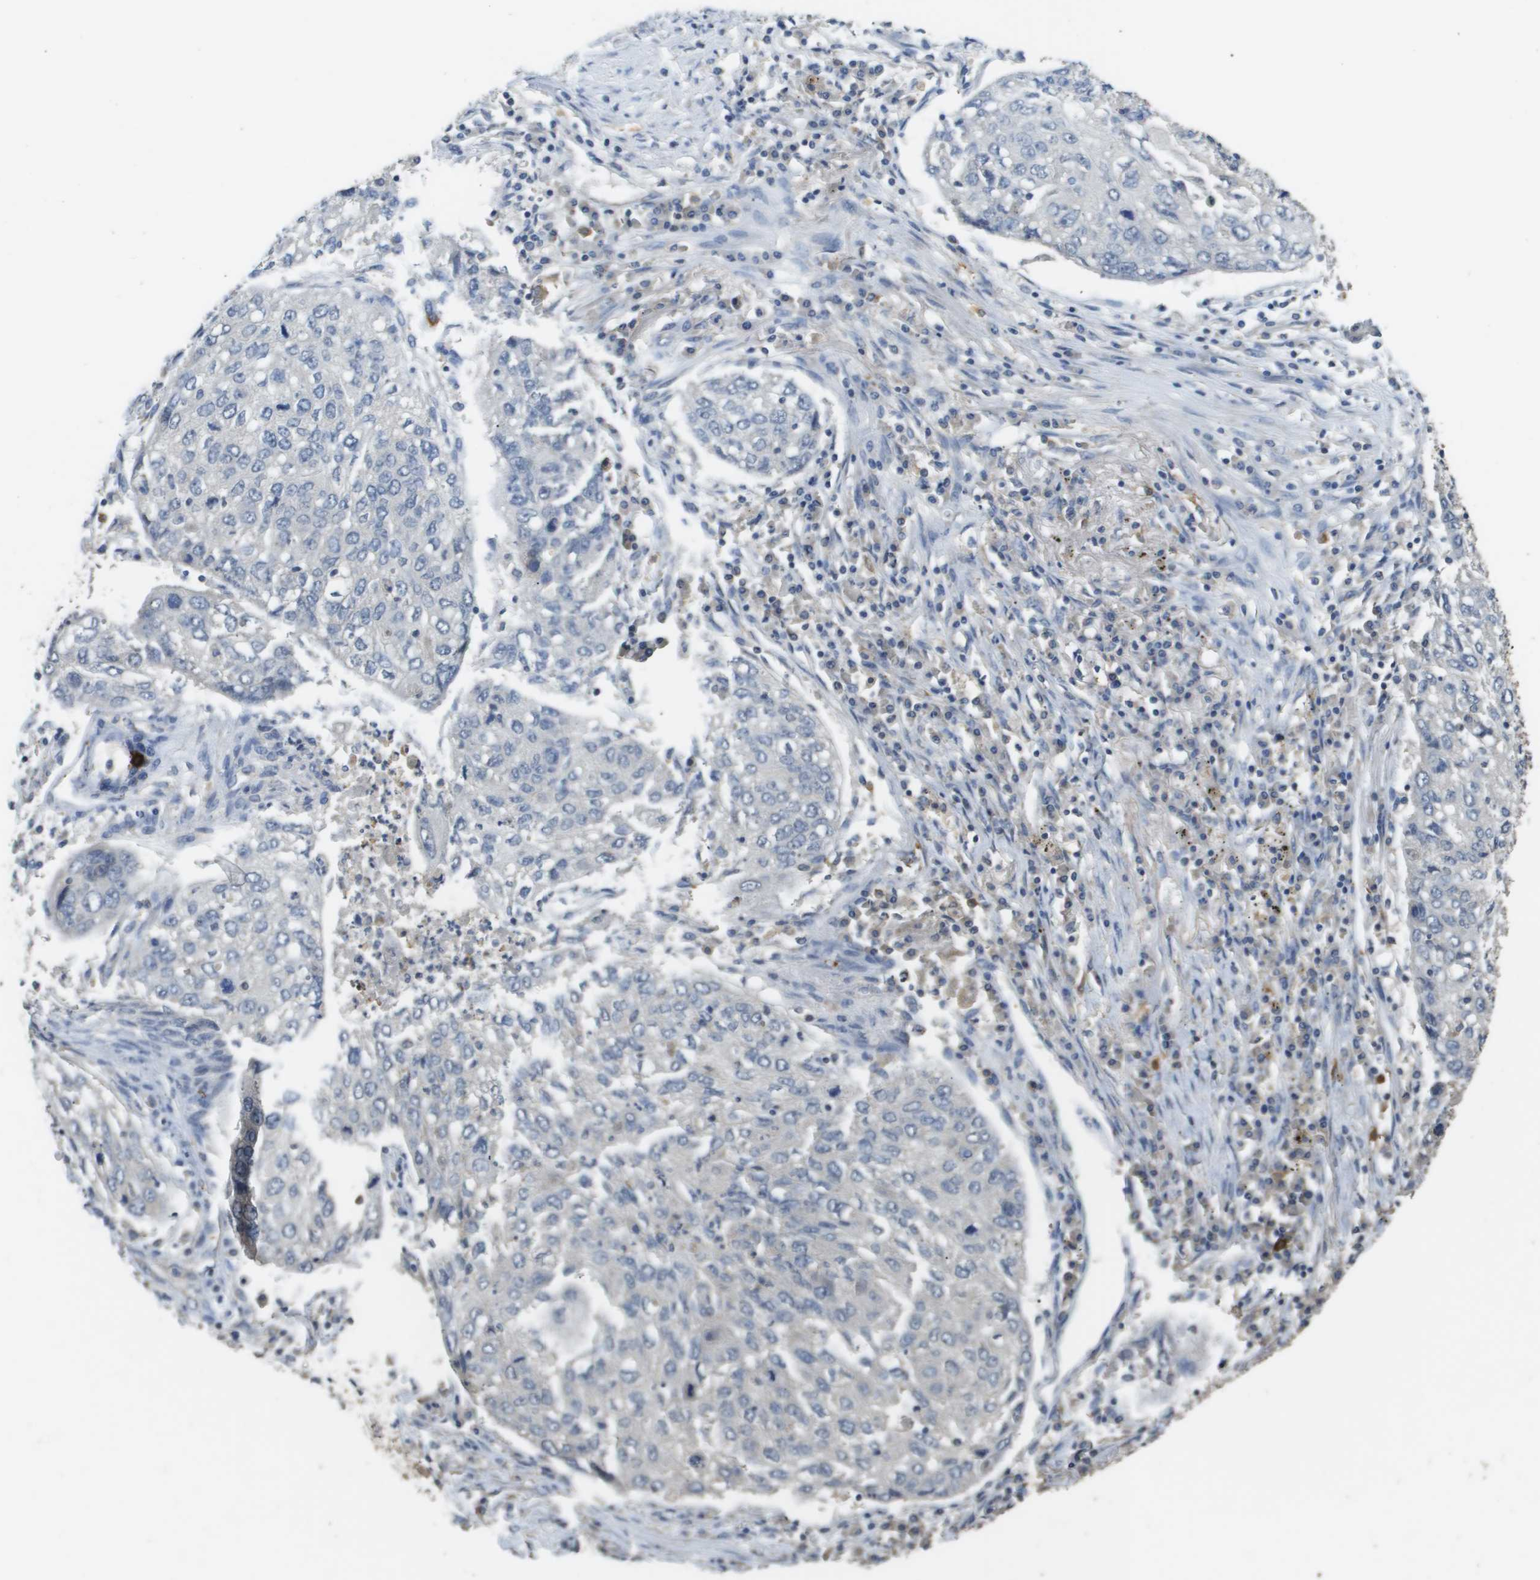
{"staining": {"intensity": "negative", "quantity": "none", "location": "none"}, "tissue": "lung cancer", "cell_type": "Tumor cells", "image_type": "cancer", "snomed": [{"axis": "morphology", "description": "Squamous cell carcinoma, NOS"}, {"axis": "topography", "description": "Lung"}], "caption": "Immunohistochemistry (IHC) of human lung cancer shows no expression in tumor cells.", "gene": "RAB27B", "patient": {"sex": "female", "age": 63}}